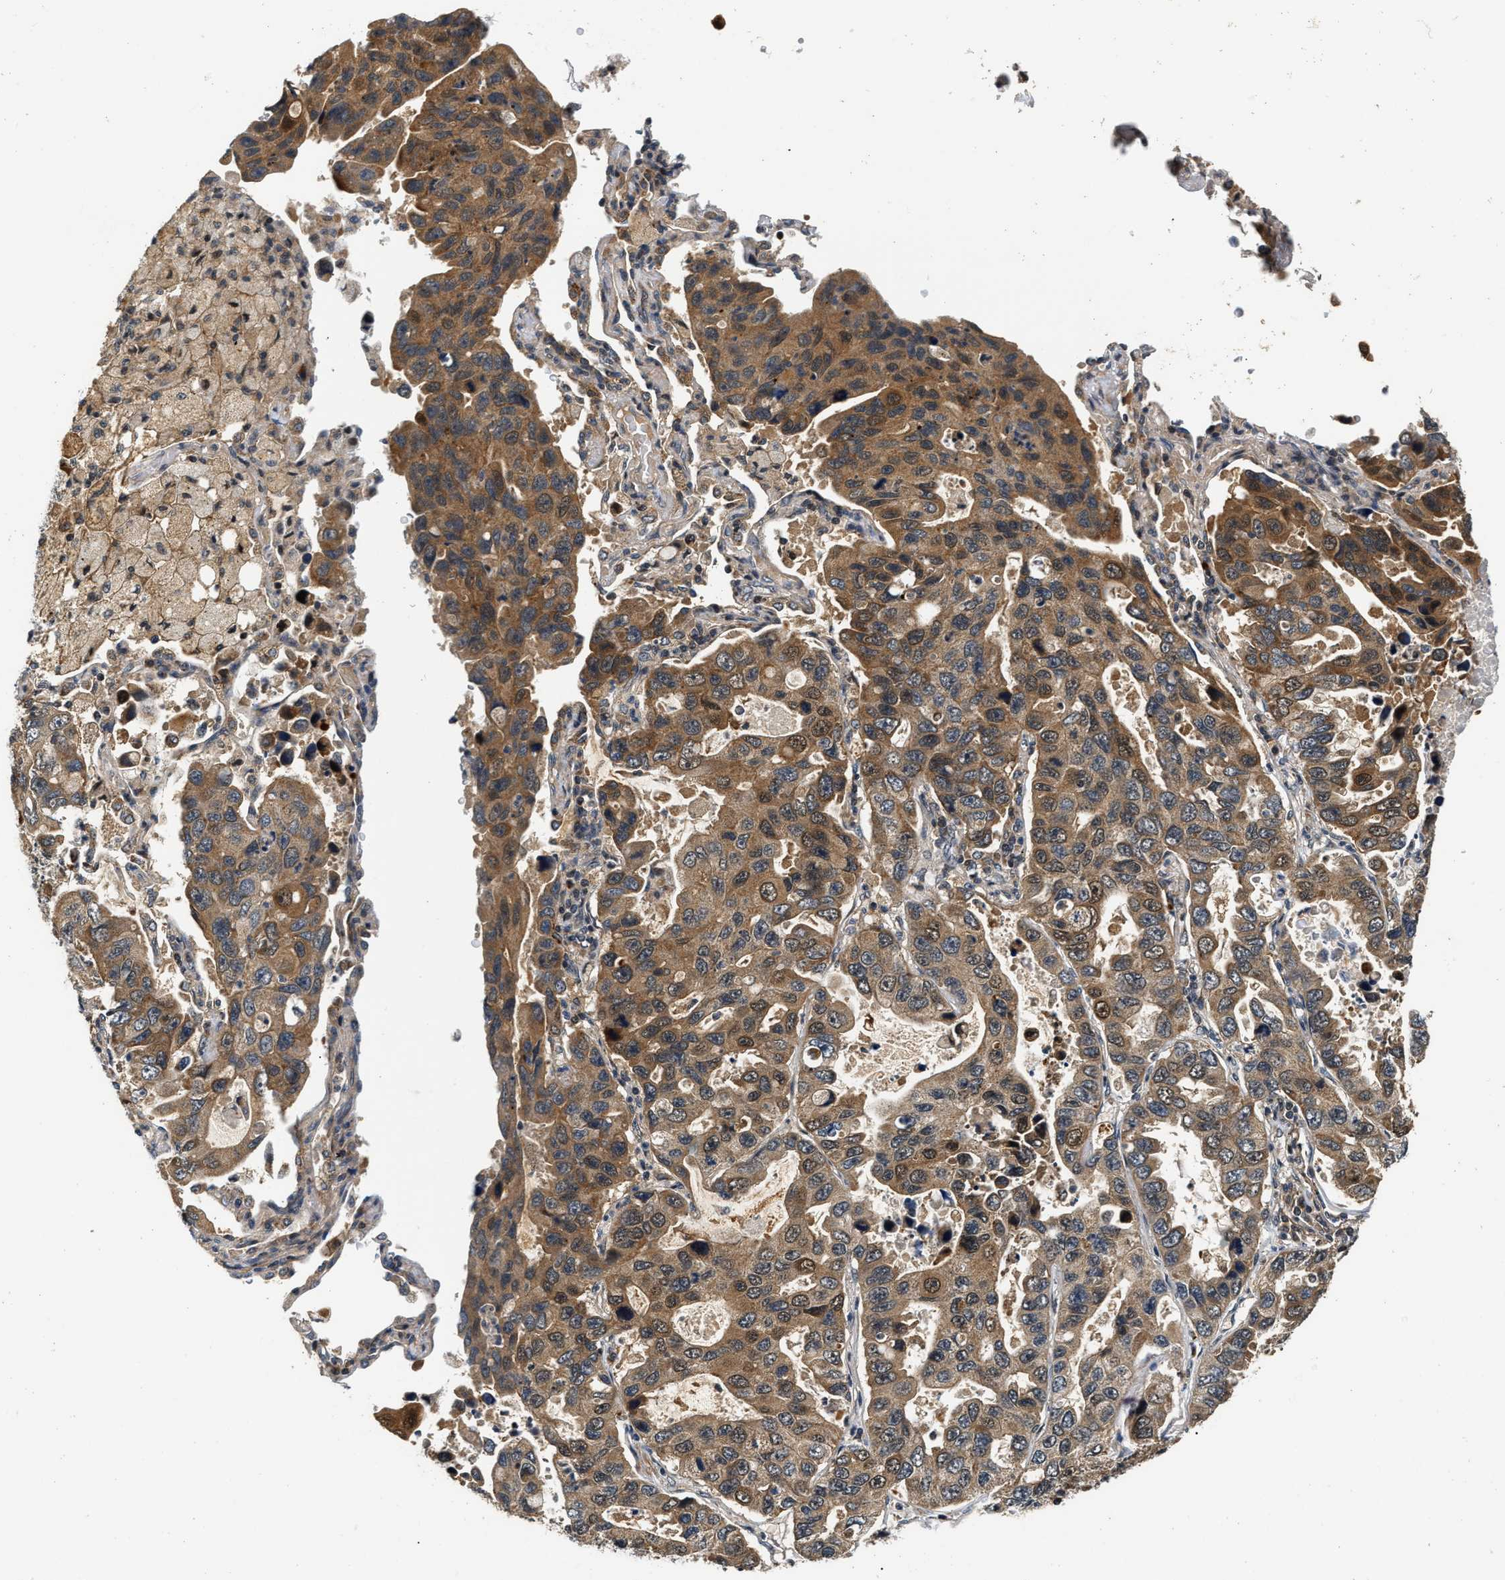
{"staining": {"intensity": "moderate", "quantity": ">75%", "location": "cytoplasmic/membranous"}, "tissue": "lung cancer", "cell_type": "Tumor cells", "image_type": "cancer", "snomed": [{"axis": "morphology", "description": "Adenocarcinoma, NOS"}, {"axis": "topography", "description": "Lung"}], "caption": "Human lung adenocarcinoma stained with a brown dye displays moderate cytoplasmic/membranous positive staining in approximately >75% of tumor cells.", "gene": "EXTL2", "patient": {"sex": "male", "age": 64}}